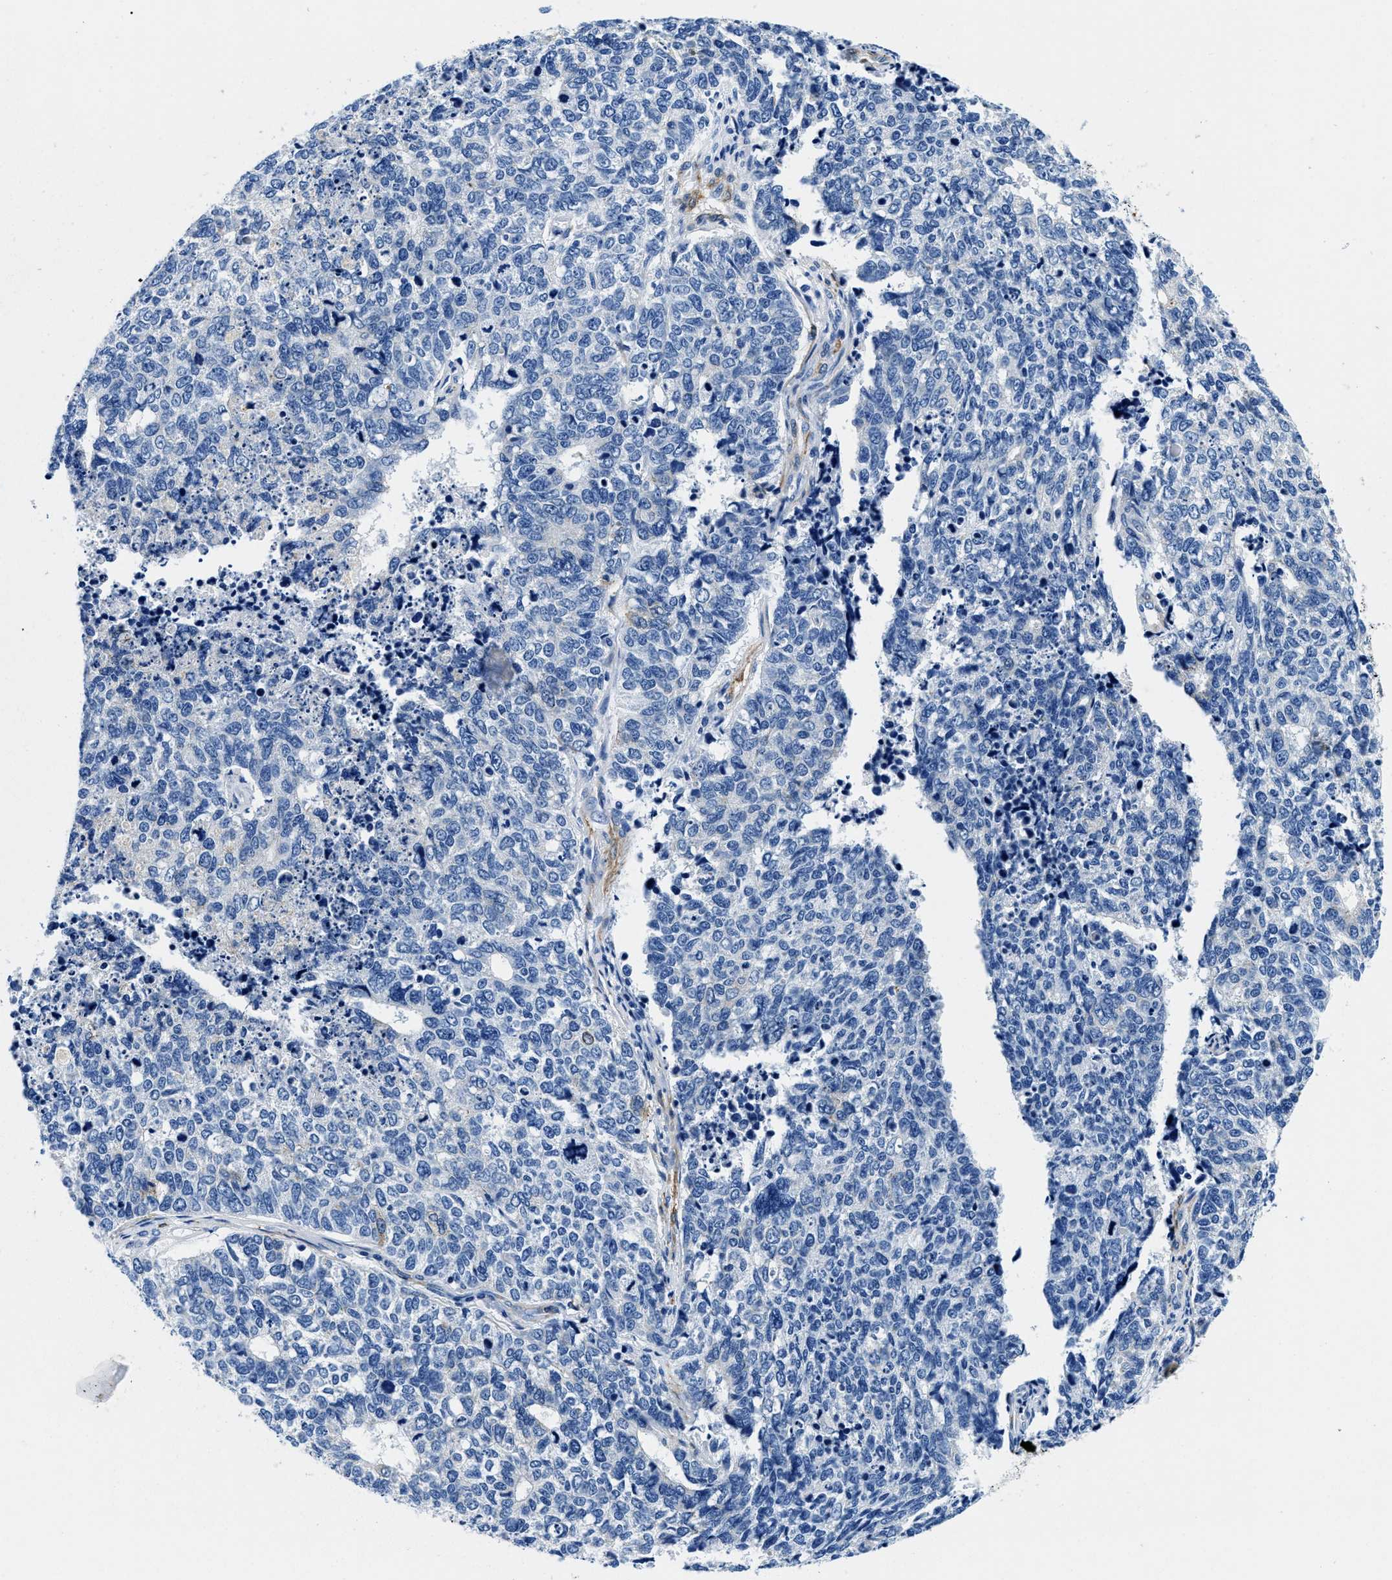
{"staining": {"intensity": "negative", "quantity": "none", "location": "none"}, "tissue": "cervical cancer", "cell_type": "Tumor cells", "image_type": "cancer", "snomed": [{"axis": "morphology", "description": "Squamous cell carcinoma, NOS"}, {"axis": "topography", "description": "Cervix"}], "caption": "A photomicrograph of cervical squamous cell carcinoma stained for a protein demonstrates no brown staining in tumor cells.", "gene": "TEX261", "patient": {"sex": "female", "age": 63}}